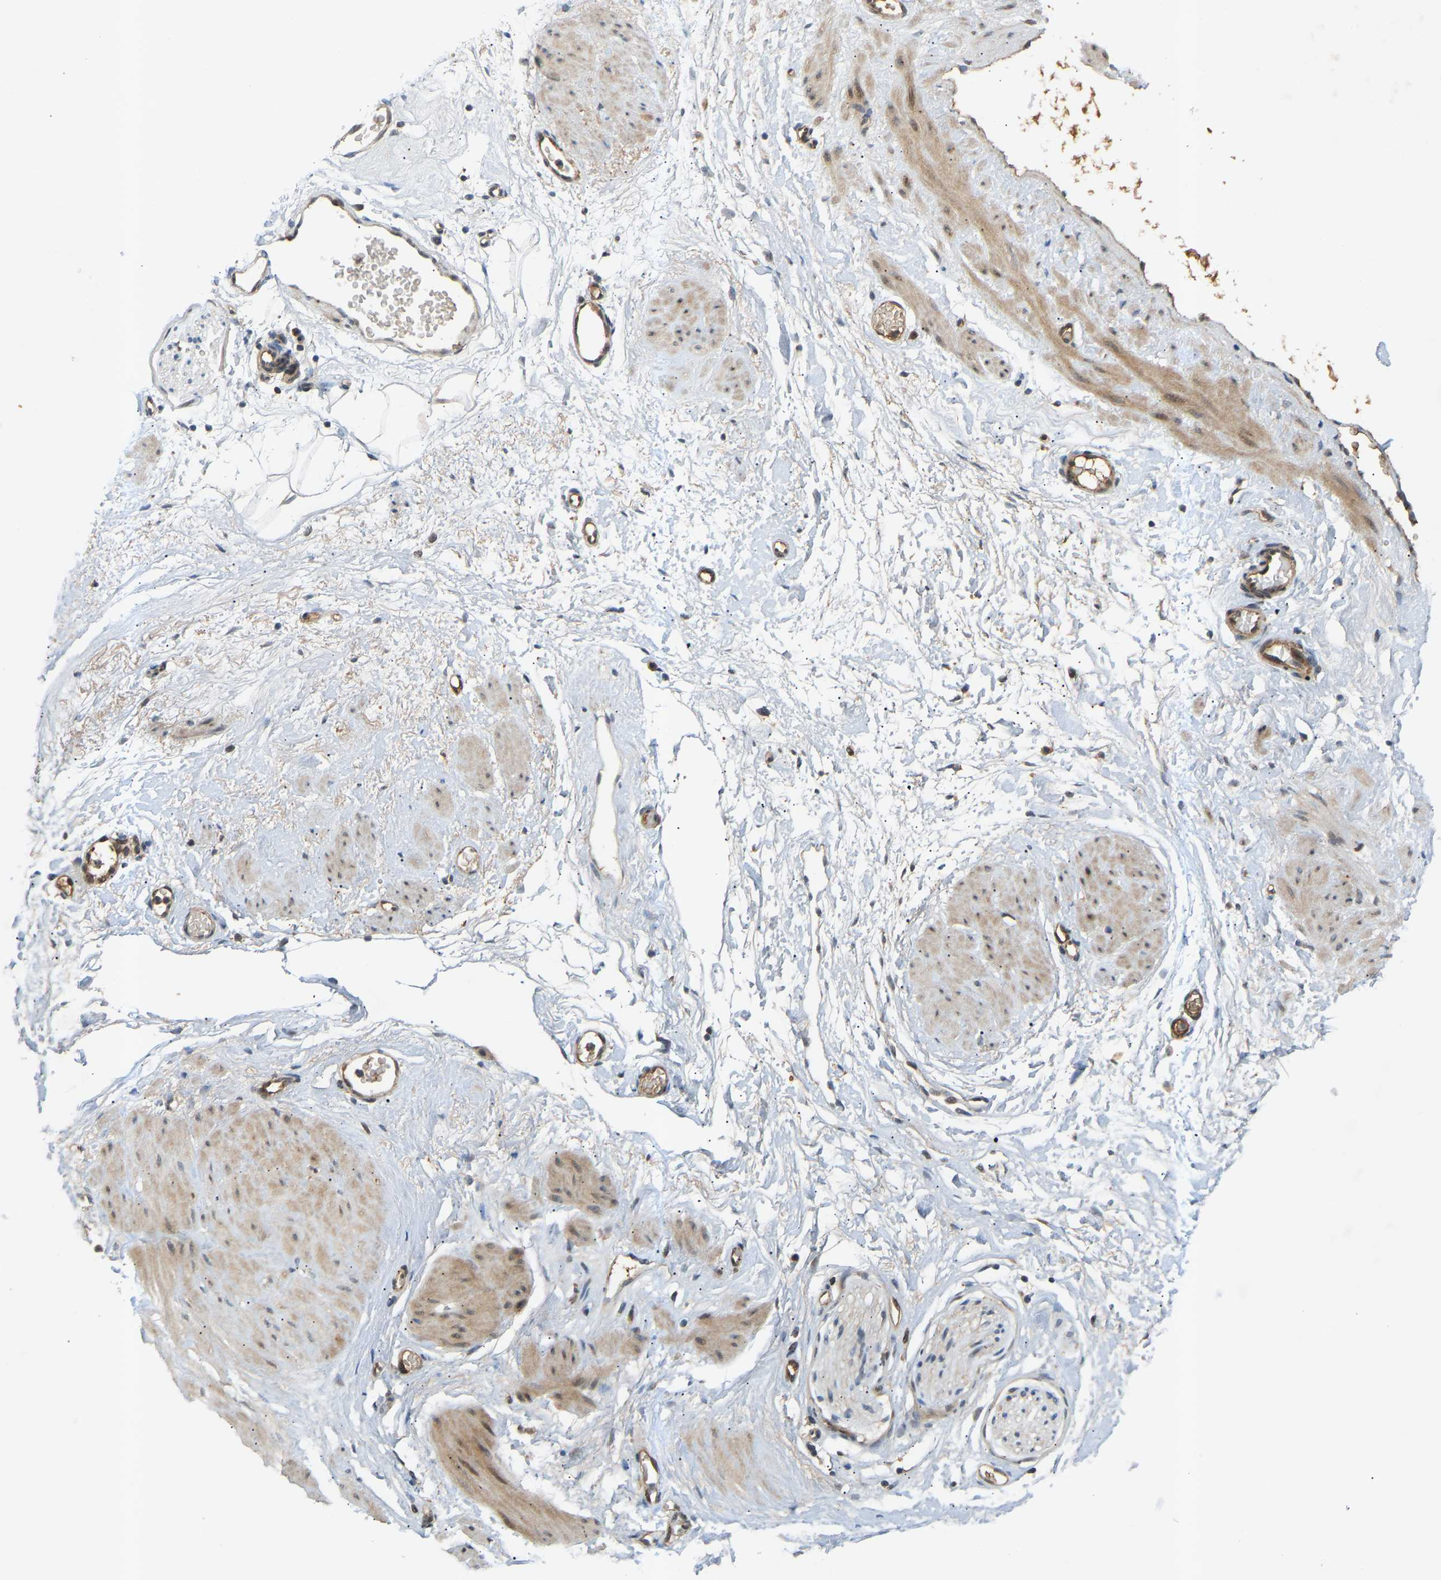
{"staining": {"intensity": "moderate", "quantity": "<25%", "location": "cytoplasmic/membranous"}, "tissue": "adipose tissue", "cell_type": "Adipocytes", "image_type": "normal", "snomed": [{"axis": "morphology", "description": "Normal tissue, NOS"}, {"axis": "topography", "description": "Soft tissue"}], "caption": "IHC of benign human adipose tissue demonstrates low levels of moderate cytoplasmic/membranous expression in about <25% of adipocytes. Using DAB (brown) and hematoxylin (blue) stains, captured at high magnification using brightfield microscopy.", "gene": "ATP5MF", "patient": {"sex": "male", "age": 72}}